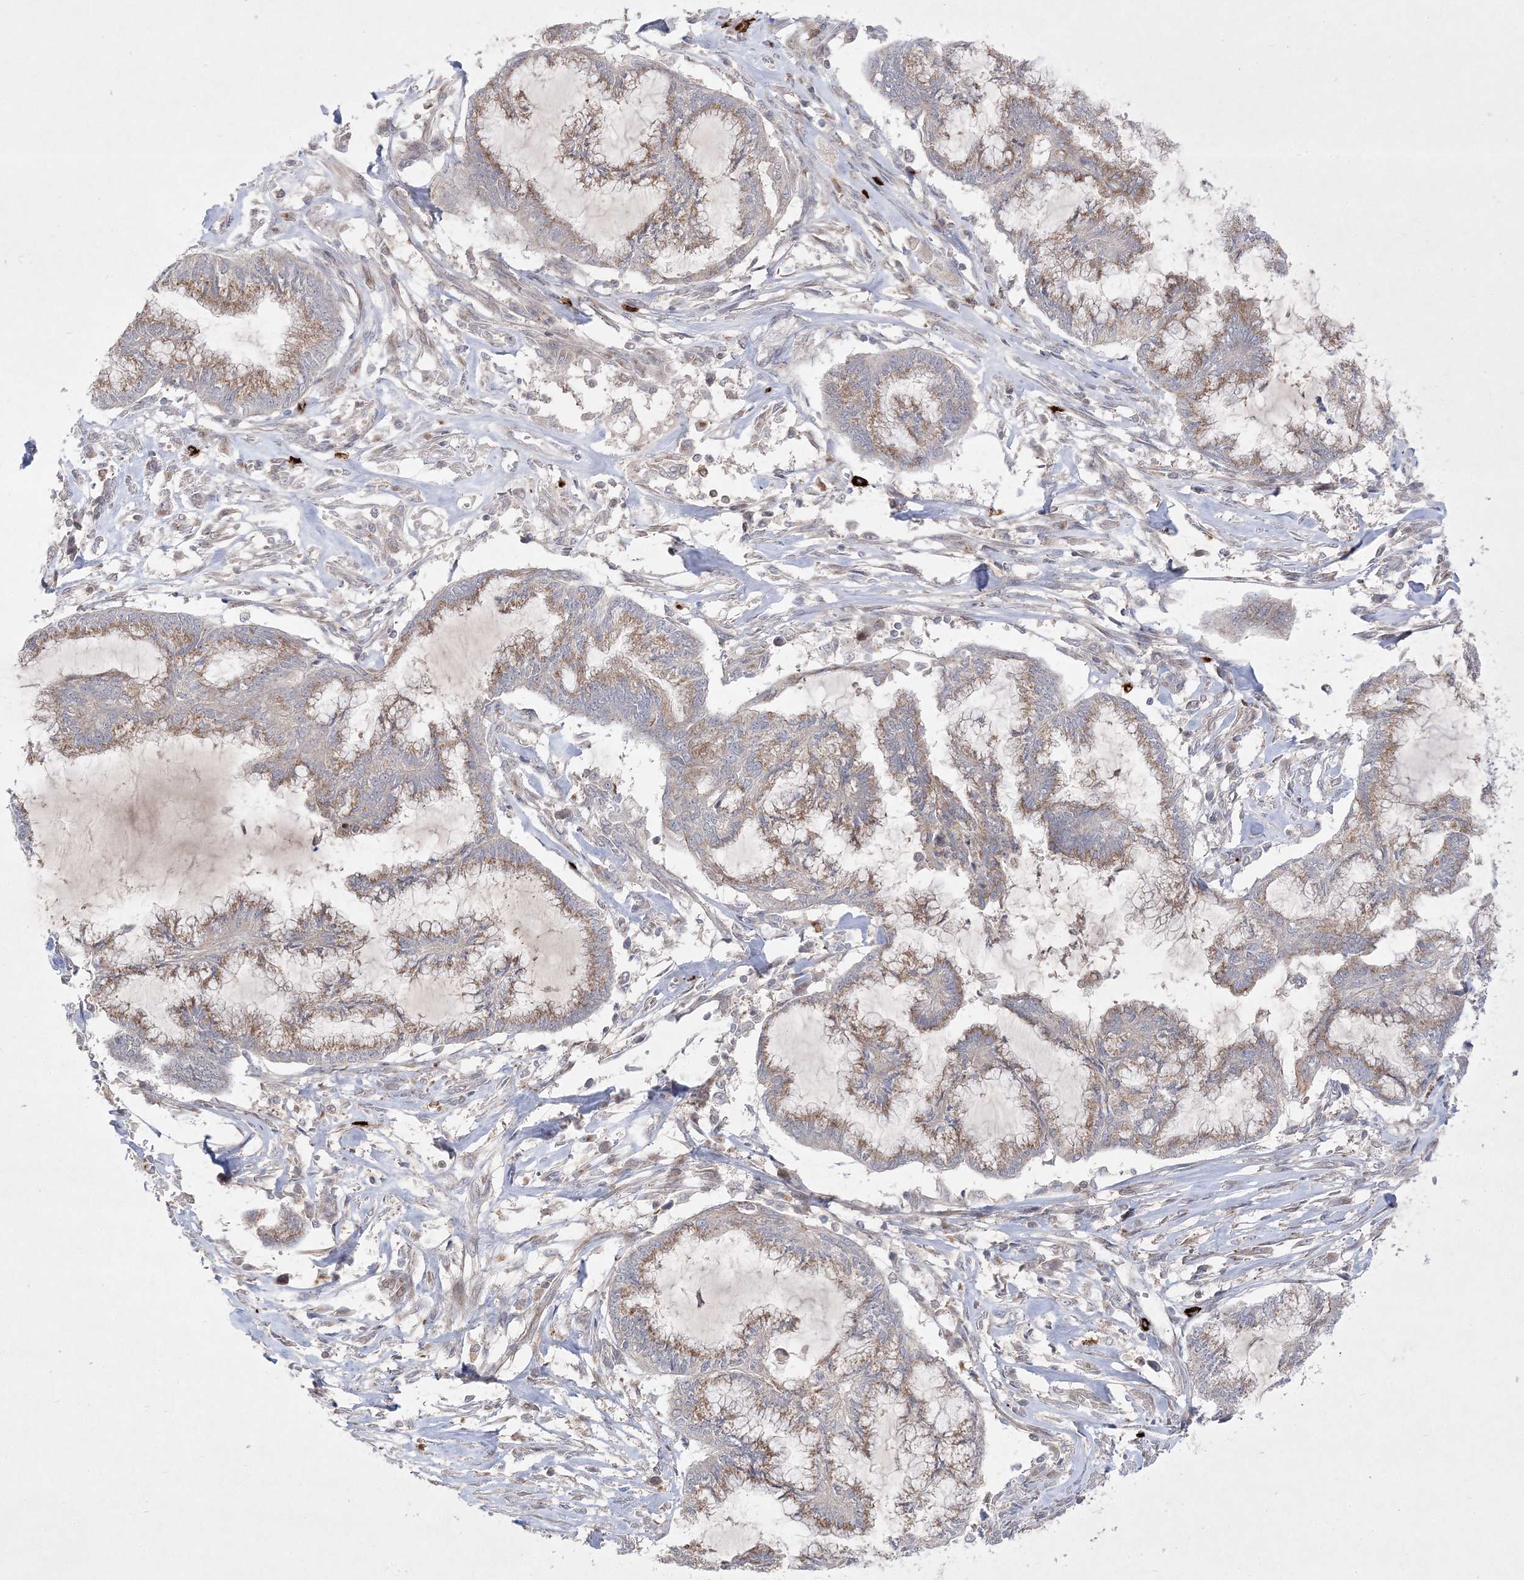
{"staining": {"intensity": "moderate", "quantity": ">75%", "location": "cytoplasmic/membranous"}, "tissue": "endometrial cancer", "cell_type": "Tumor cells", "image_type": "cancer", "snomed": [{"axis": "morphology", "description": "Adenocarcinoma, NOS"}, {"axis": "topography", "description": "Endometrium"}], "caption": "Immunohistochemistry (IHC) image of neoplastic tissue: endometrial cancer stained using immunohistochemistry reveals medium levels of moderate protein expression localized specifically in the cytoplasmic/membranous of tumor cells, appearing as a cytoplasmic/membranous brown color.", "gene": "CLNK", "patient": {"sex": "female", "age": 86}}